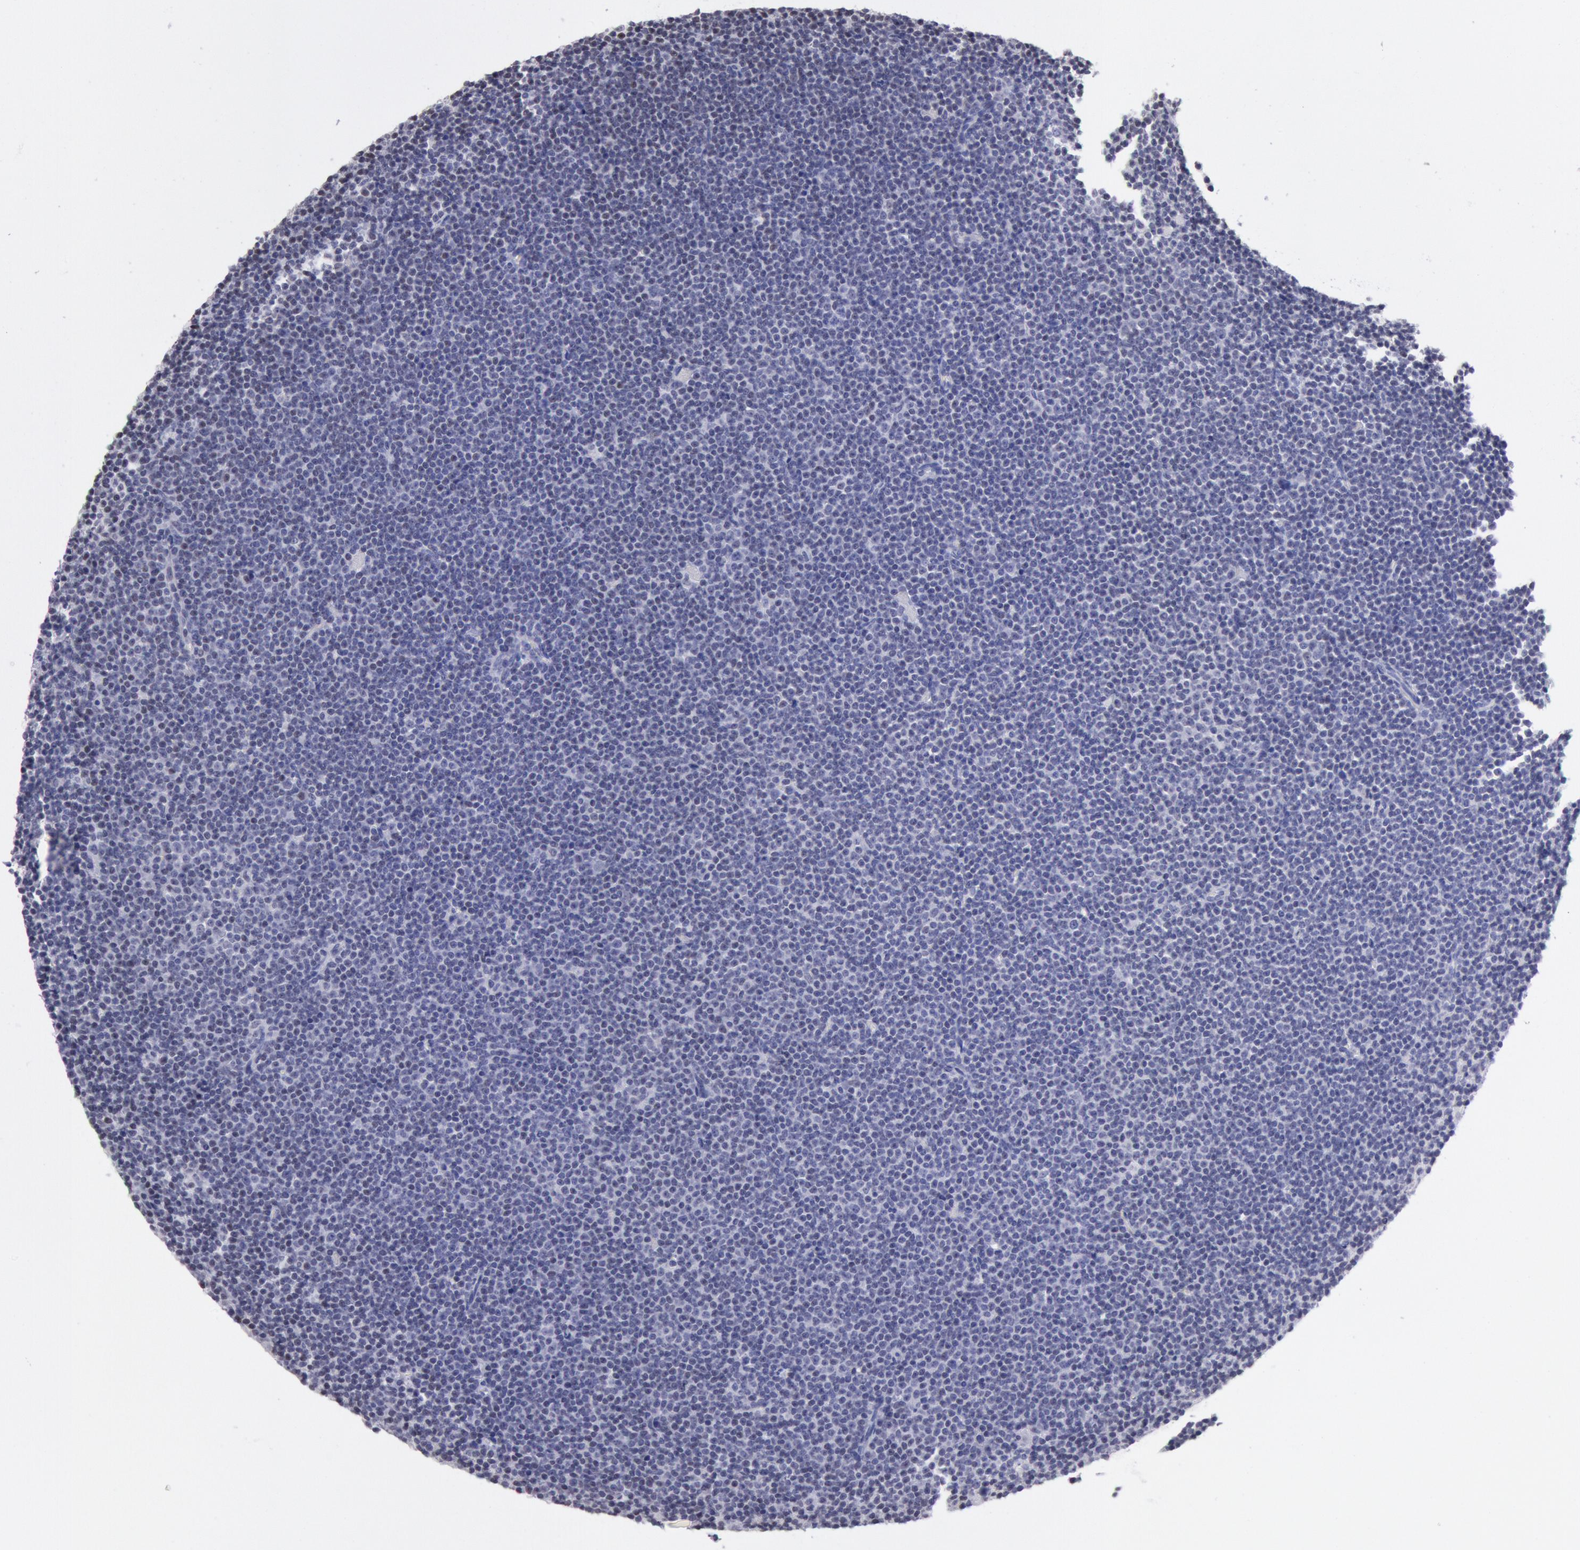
{"staining": {"intensity": "negative", "quantity": "none", "location": "none"}, "tissue": "lymphoma", "cell_type": "Tumor cells", "image_type": "cancer", "snomed": [{"axis": "morphology", "description": "Malignant lymphoma, non-Hodgkin's type, Low grade"}, {"axis": "topography", "description": "Lymph node"}], "caption": "Immunohistochemistry (IHC) micrograph of low-grade malignant lymphoma, non-Hodgkin's type stained for a protein (brown), which displays no positivity in tumor cells. (Brightfield microscopy of DAB (3,3'-diaminobenzidine) immunohistochemistry at high magnification).", "gene": "MYH7", "patient": {"sex": "female", "age": 69}}